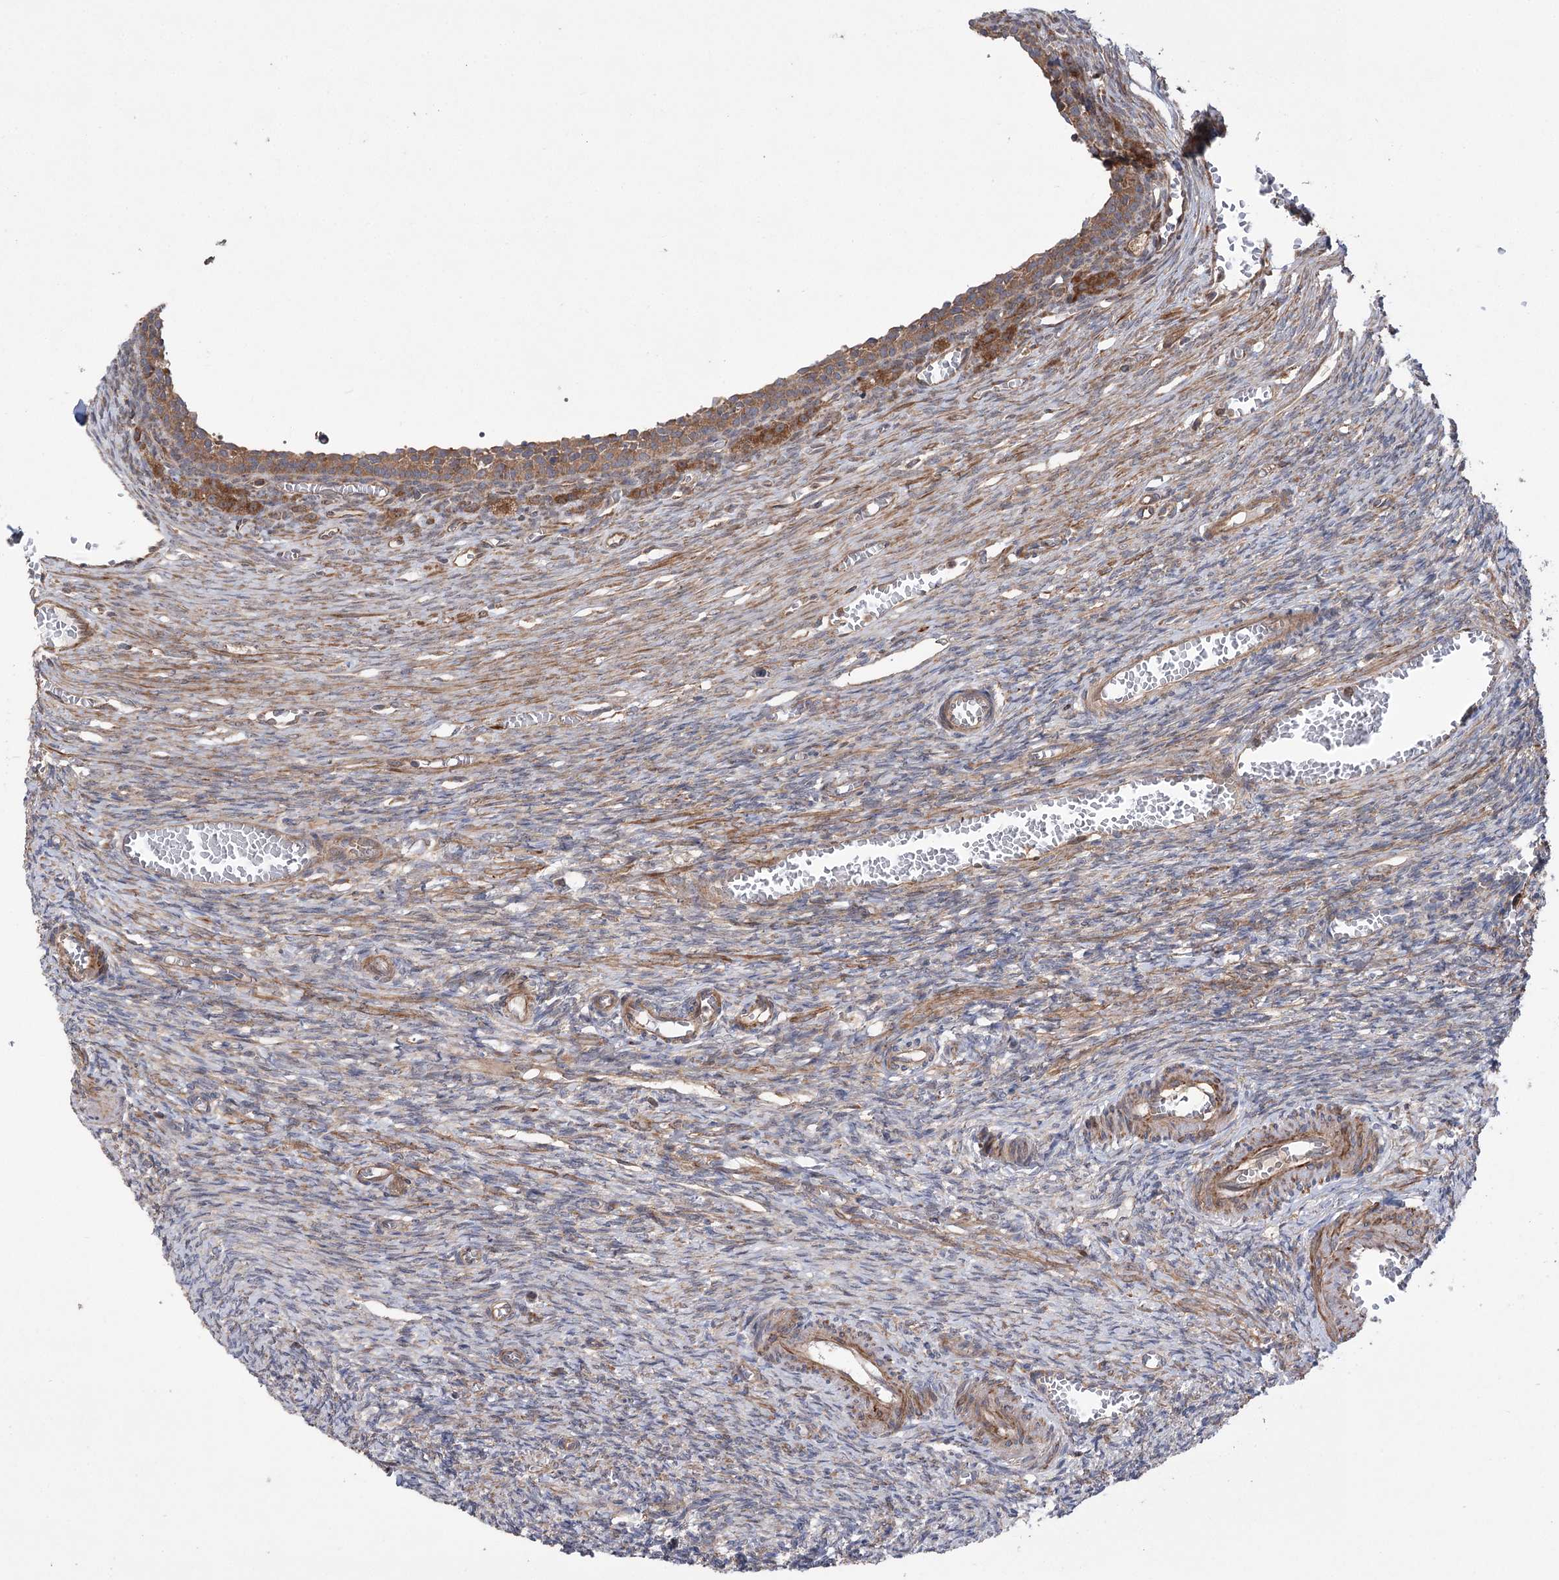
{"staining": {"intensity": "moderate", "quantity": ">75%", "location": "cytoplasmic/membranous"}, "tissue": "ovary", "cell_type": "Follicle cells", "image_type": "normal", "snomed": [{"axis": "morphology", "description": "Normal tissue, NOS"}, {"axis": "topography", "description": "Ovary"}], "caption": "Protein positivity by immunohistochemistry displays moderate cytoplasmic/membranous positivity in approximately >75% of follicle cells in unremarkable ovary.", "gene": "VPS37B", "patient": {"sex": "female", "age": 27}}